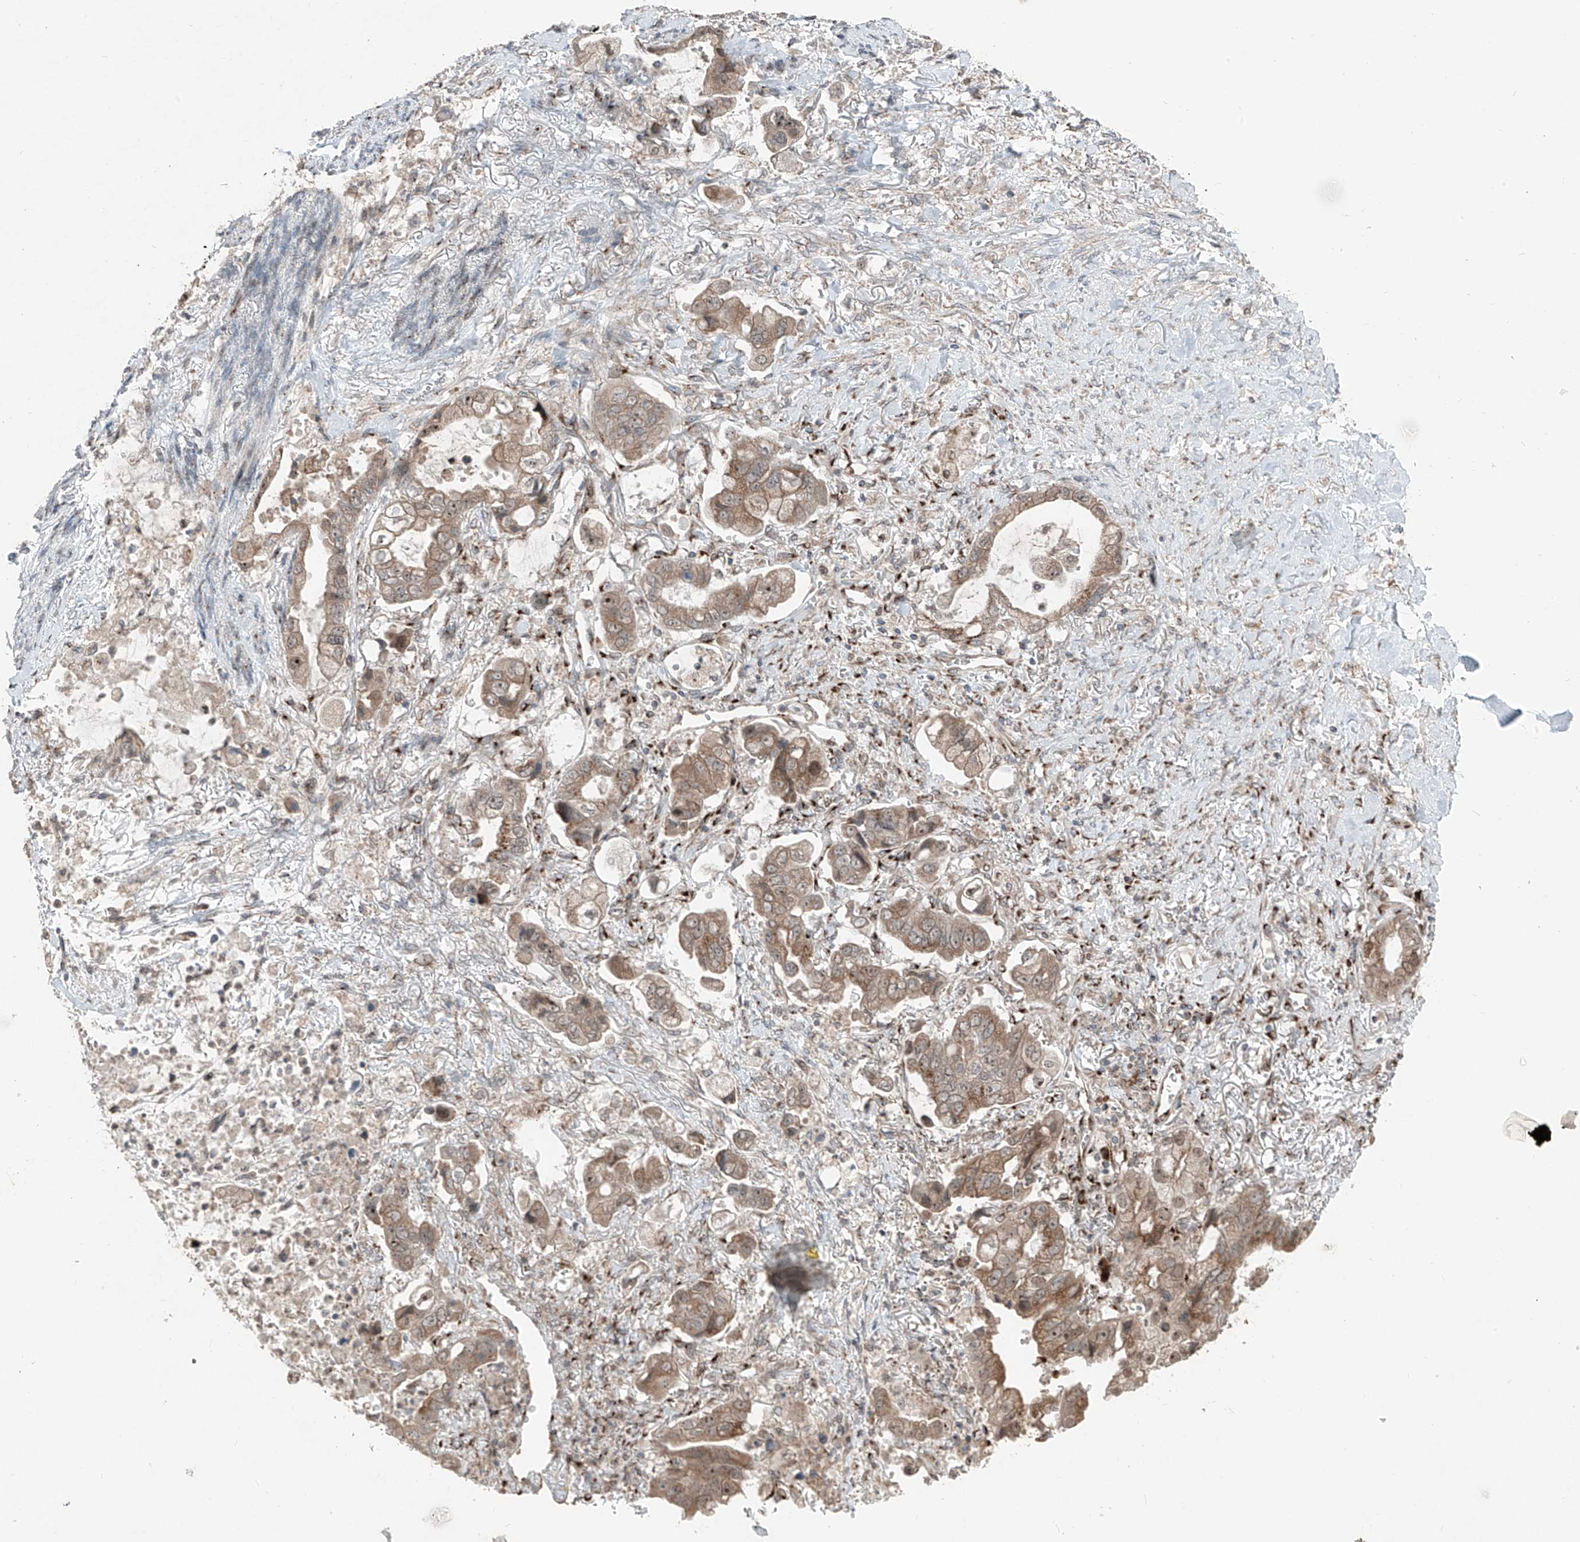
{"staining": {"intensity": "moderate", "quantity": ">75%", "location": "cytoplasmic/membranous"}, "tissue": "stomach cancer", "cell_type": "Tumor cells", "image_type": "cancer", "snomed": [{"axis": "morphology", "description": "Adenocarcinoma, NOS"}, {"axis": "topography", "description": "Stomach"}], "caption": "High-magnification brightfield microscopy of adenocarcinoma (stomach) stained with DAB (3,3'-diaminobenzidine) (brown) and counterstained with hematoxylin (blue). tumor cells exhibit moderate cytoplasmic/membranous positivity is seen in about>75% of cells.", "gene": "ERLEC1", "patient": {"sex": "male", "age": 62}}